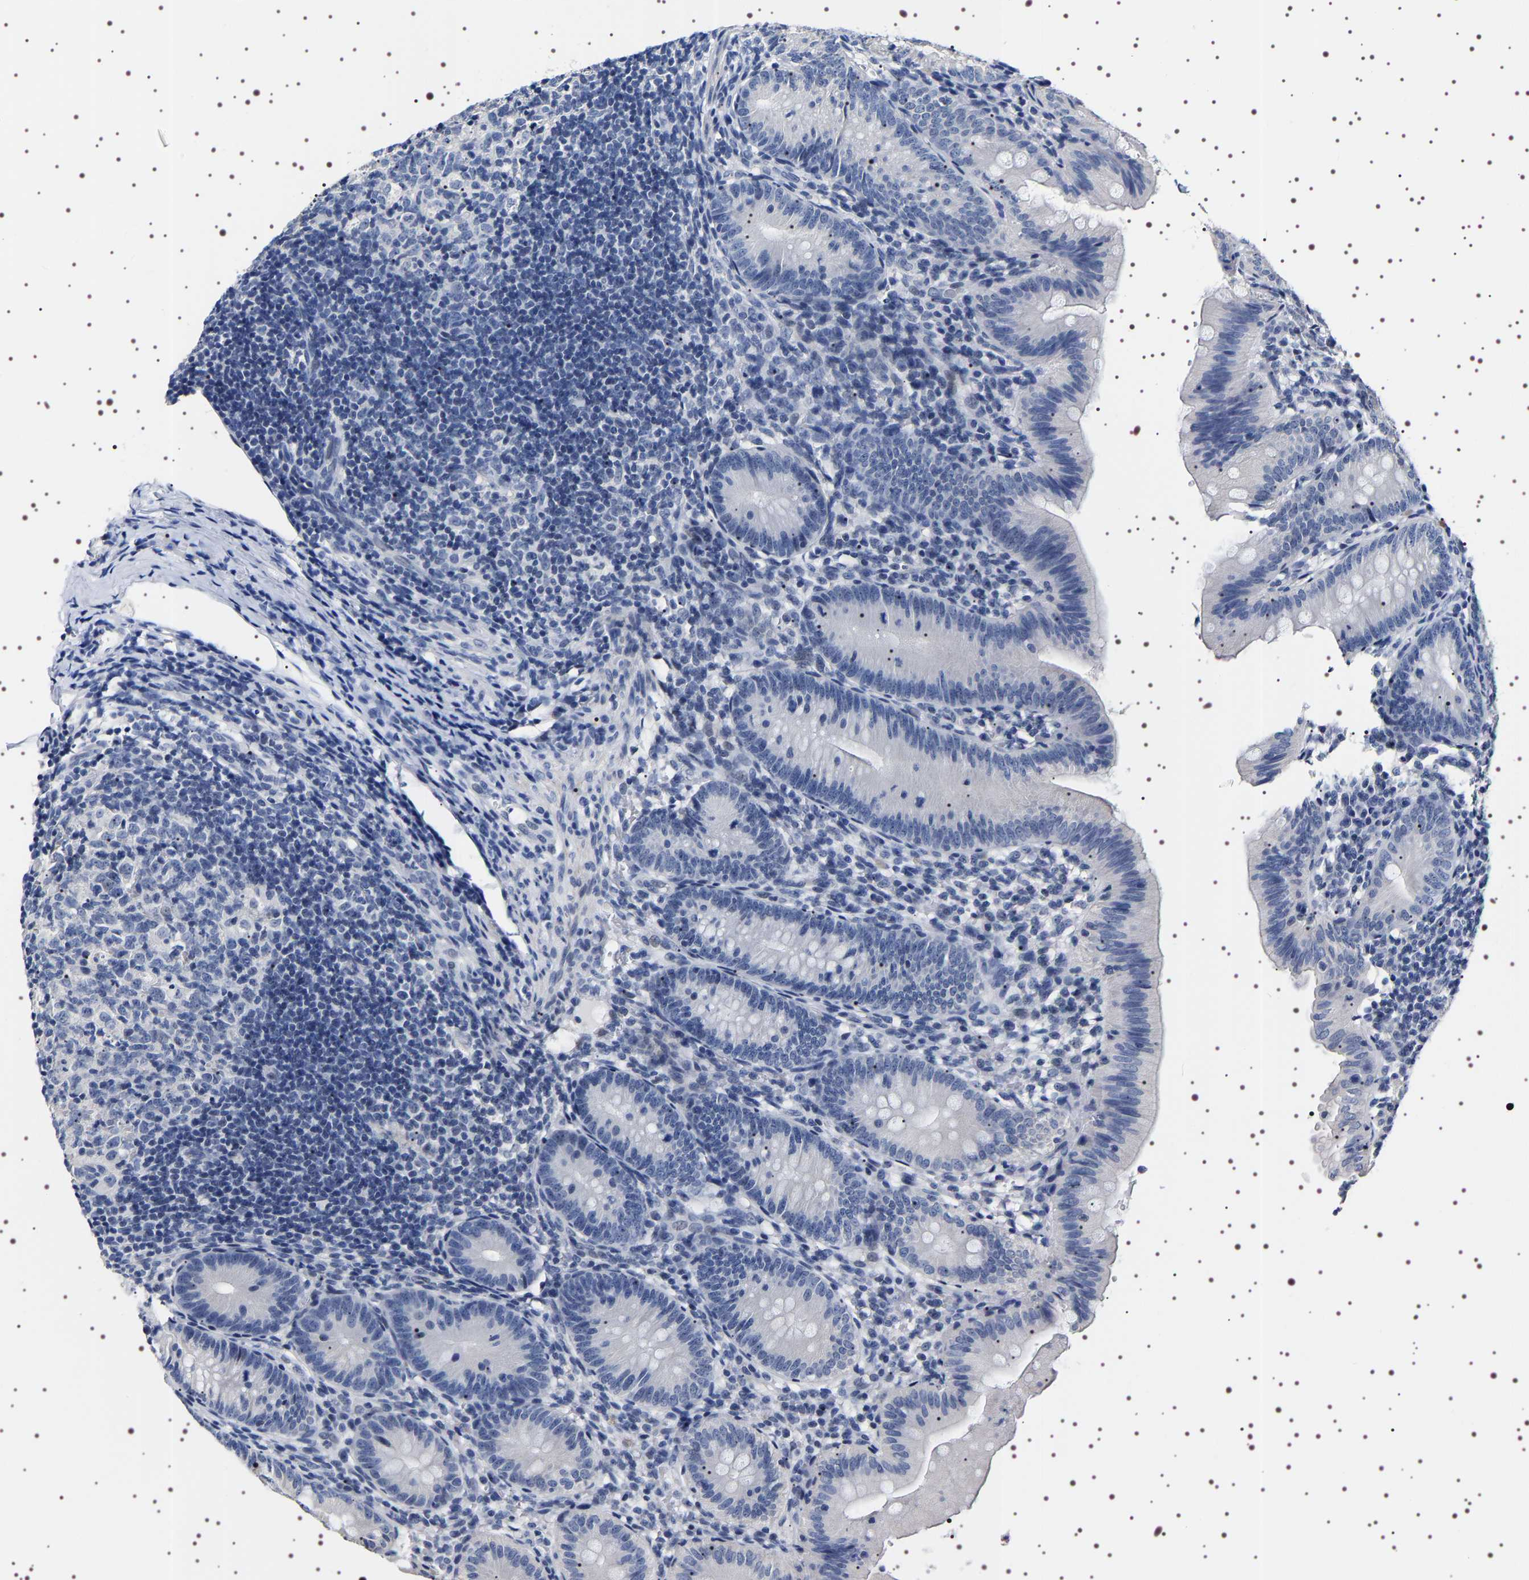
{"staining": {"intensity": "negative", "quantity": "none", "location": "none"}, "tissue": "appendix", "cell_type": "Glandular cells", "image_type": "normal", "snomed": [{"axis": "morphology", "description": "Normal tissue, NOS"}, {"axis": "topography", "description": "Appendix"}], "caption": "A high-resolution histopathology image shows immunohistochemistry staining of unremarkable appendix, which demonstrates no significant staining in glandular cells. The staining was performed using DAB (3,3'-diaminobenzidine) to visualize the protein expression in brown, while the nuclei were stained in blue with hematoxylin (Magnification: 20x).", "gene": "UBQLN3", "patient": {"sex": "male", "age": 1}}